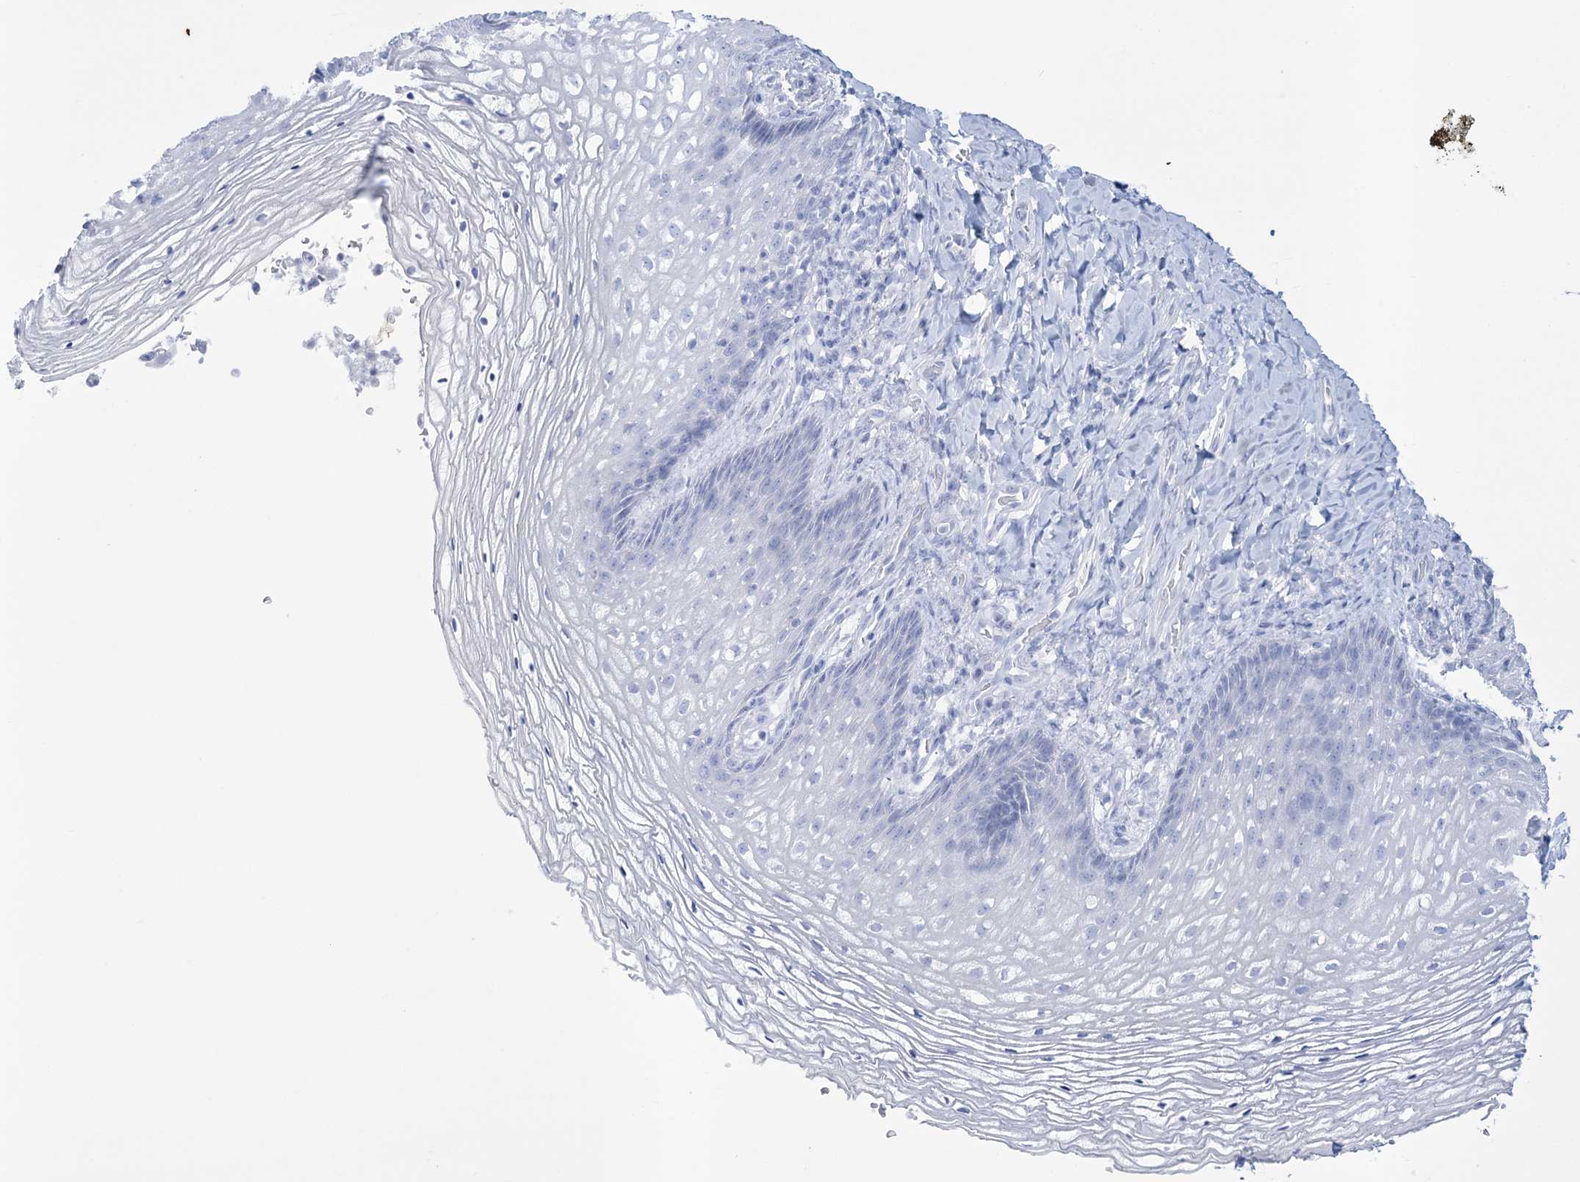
{"staining": {"intensity": "negative", "quantity": "none", "location": "none"}, "tissue": "vagina", "cell_type": "Squamous epithelial cells", "image_type": "normal", "snomed": [{"axis": "morphology", "description": "Normal tissue, NOS"}, {"axis": "topography", "description": "Vagina"}], "caption": "Immunohistochemistry photomicrograph of benign vagina: human vagina stained with DAB (3,3'-diaminobenzidine) demonstrates no significant protein staining in squamous epithelial cells.", "gene": "RBP2", "patient": {"sex": "female", "age": 60}}